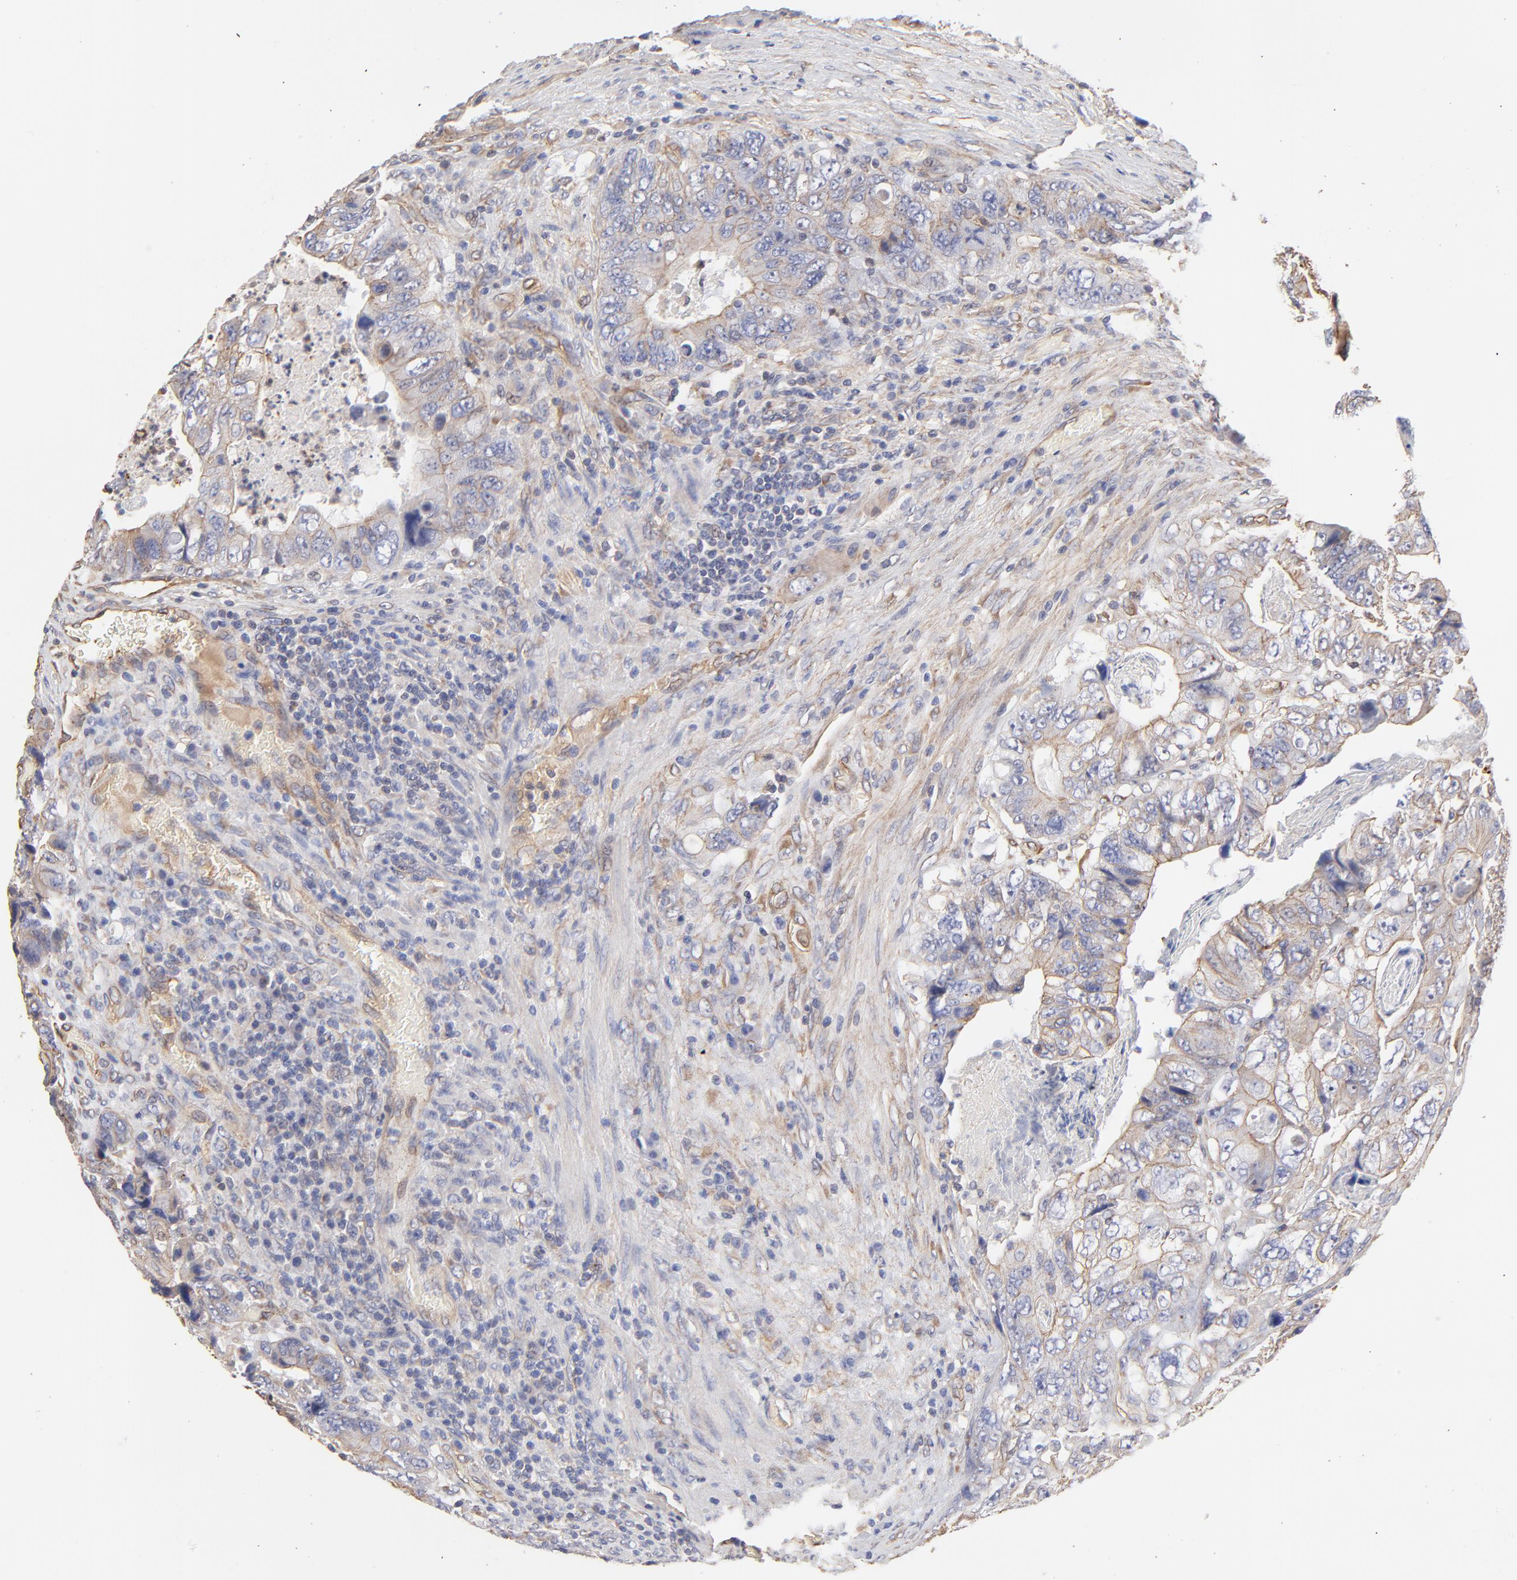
{"staining": {"intensity": "weak", "quantity": ">75%", "location": "cytoplasmic/membranous"}, "tissue": "colorectal cancer", "cell_type": "Tumor cells", "image_type": "cancer", "snomed": [{"axis": "morphology", "description": "Adenocarcinoma, NOS"}, {"axis": "topography", "description": "Rectum"}], "caption": "About >75% of tumor cells in human colorectal adenocarcinoma display weak cytoplasmic/membranous protein expression as visualized by brown immunohistochemical staining.", "gene": "LRCH2", "patient": {"sex": "female", "age": 82}}